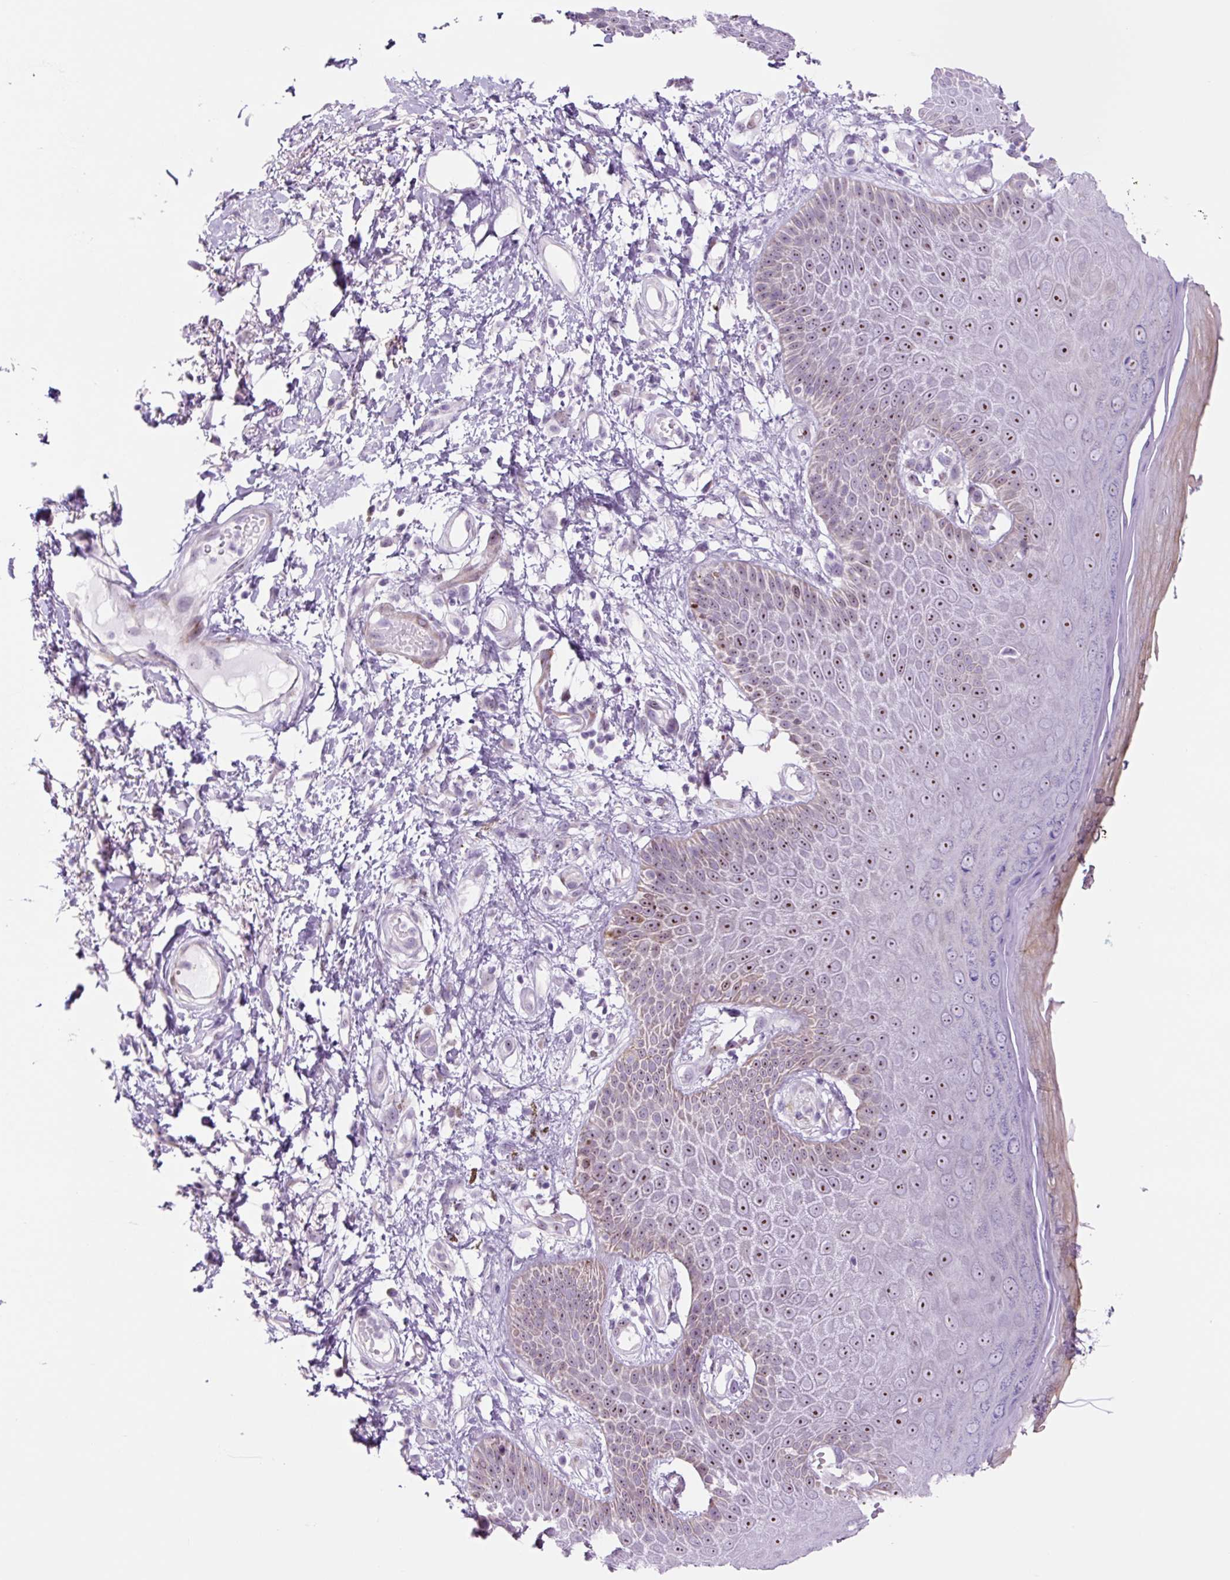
{"staining": {"intensity": "strong", "quantity": "25%-75%", "location": "nuclear"}, "tissue": "skin", "cell_type": "Epidermal cells", "image_type": "normal", "snomed": [{"axis": "morphology", "description": "Normal tissue, NOS"}, {"axis": "topography", "description": "Anal"}, {"axis": "topography", "description": "Peripheral nerve tissue"}], "caption": "A high-resolution histopathology image shows IHC staining of unremarkable skin, which demonstrates strong nuclear positivity in about 25%-75% of epidermal cells.", "gene": "RRS1", "patient": {"sex": "male", "age": 78}}